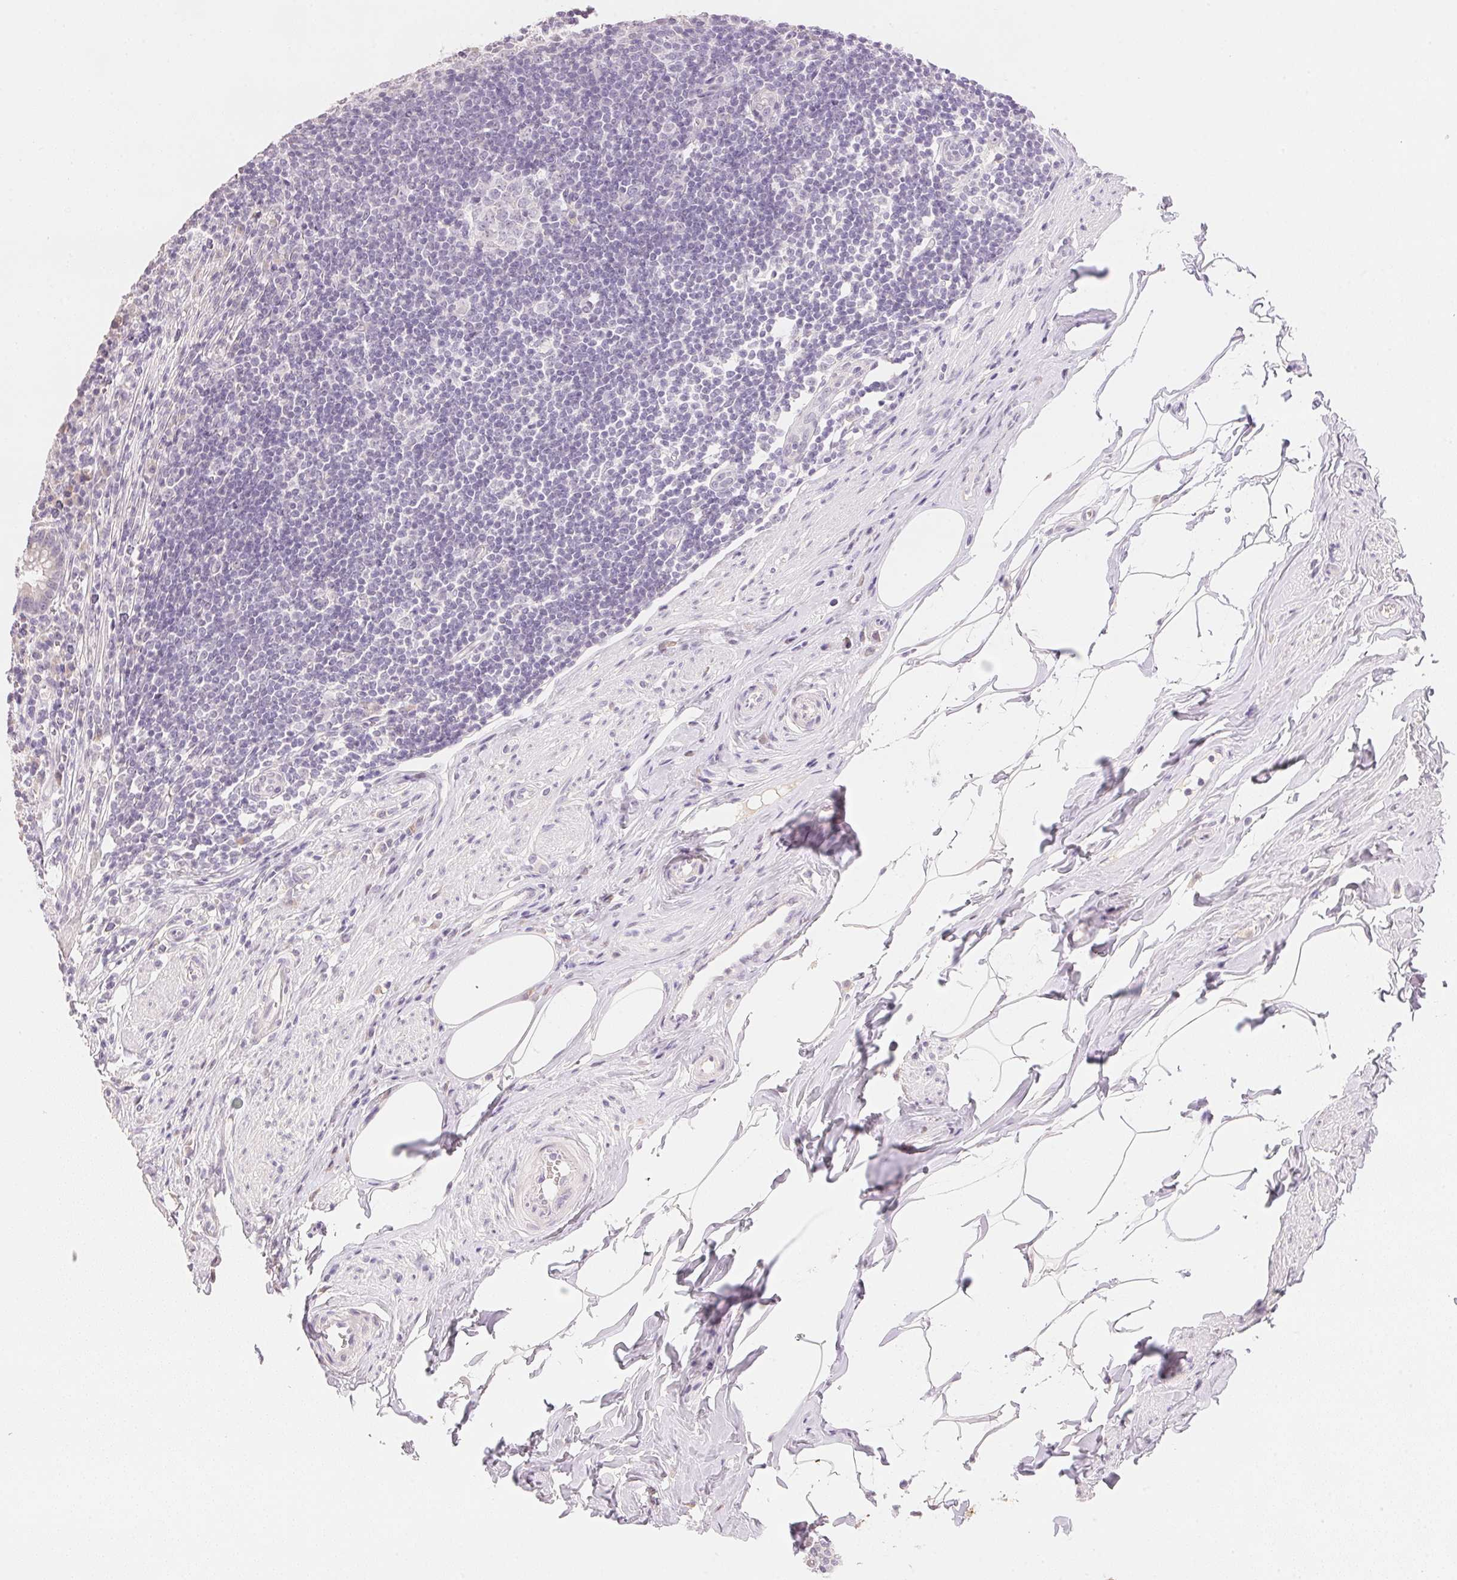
{"staining": {"intensity": "weak", "quantity": "<25%", "location": "cytoplasmic/membranous"}, "tissue": "appendix", "cell_type": "Glandular cells", "image_type": "normal", "snomed": [{"axis": "morphology", "description": "Normal tissue, NOS"}, {"axis": "topography", "description": "Appendix"}], "caption": "Appendix was stained to show a protein in brown. There is no significant positivity in glandular cells.", "gene": "DHCR24", "patient": {"sex": "female", "age": 56}}